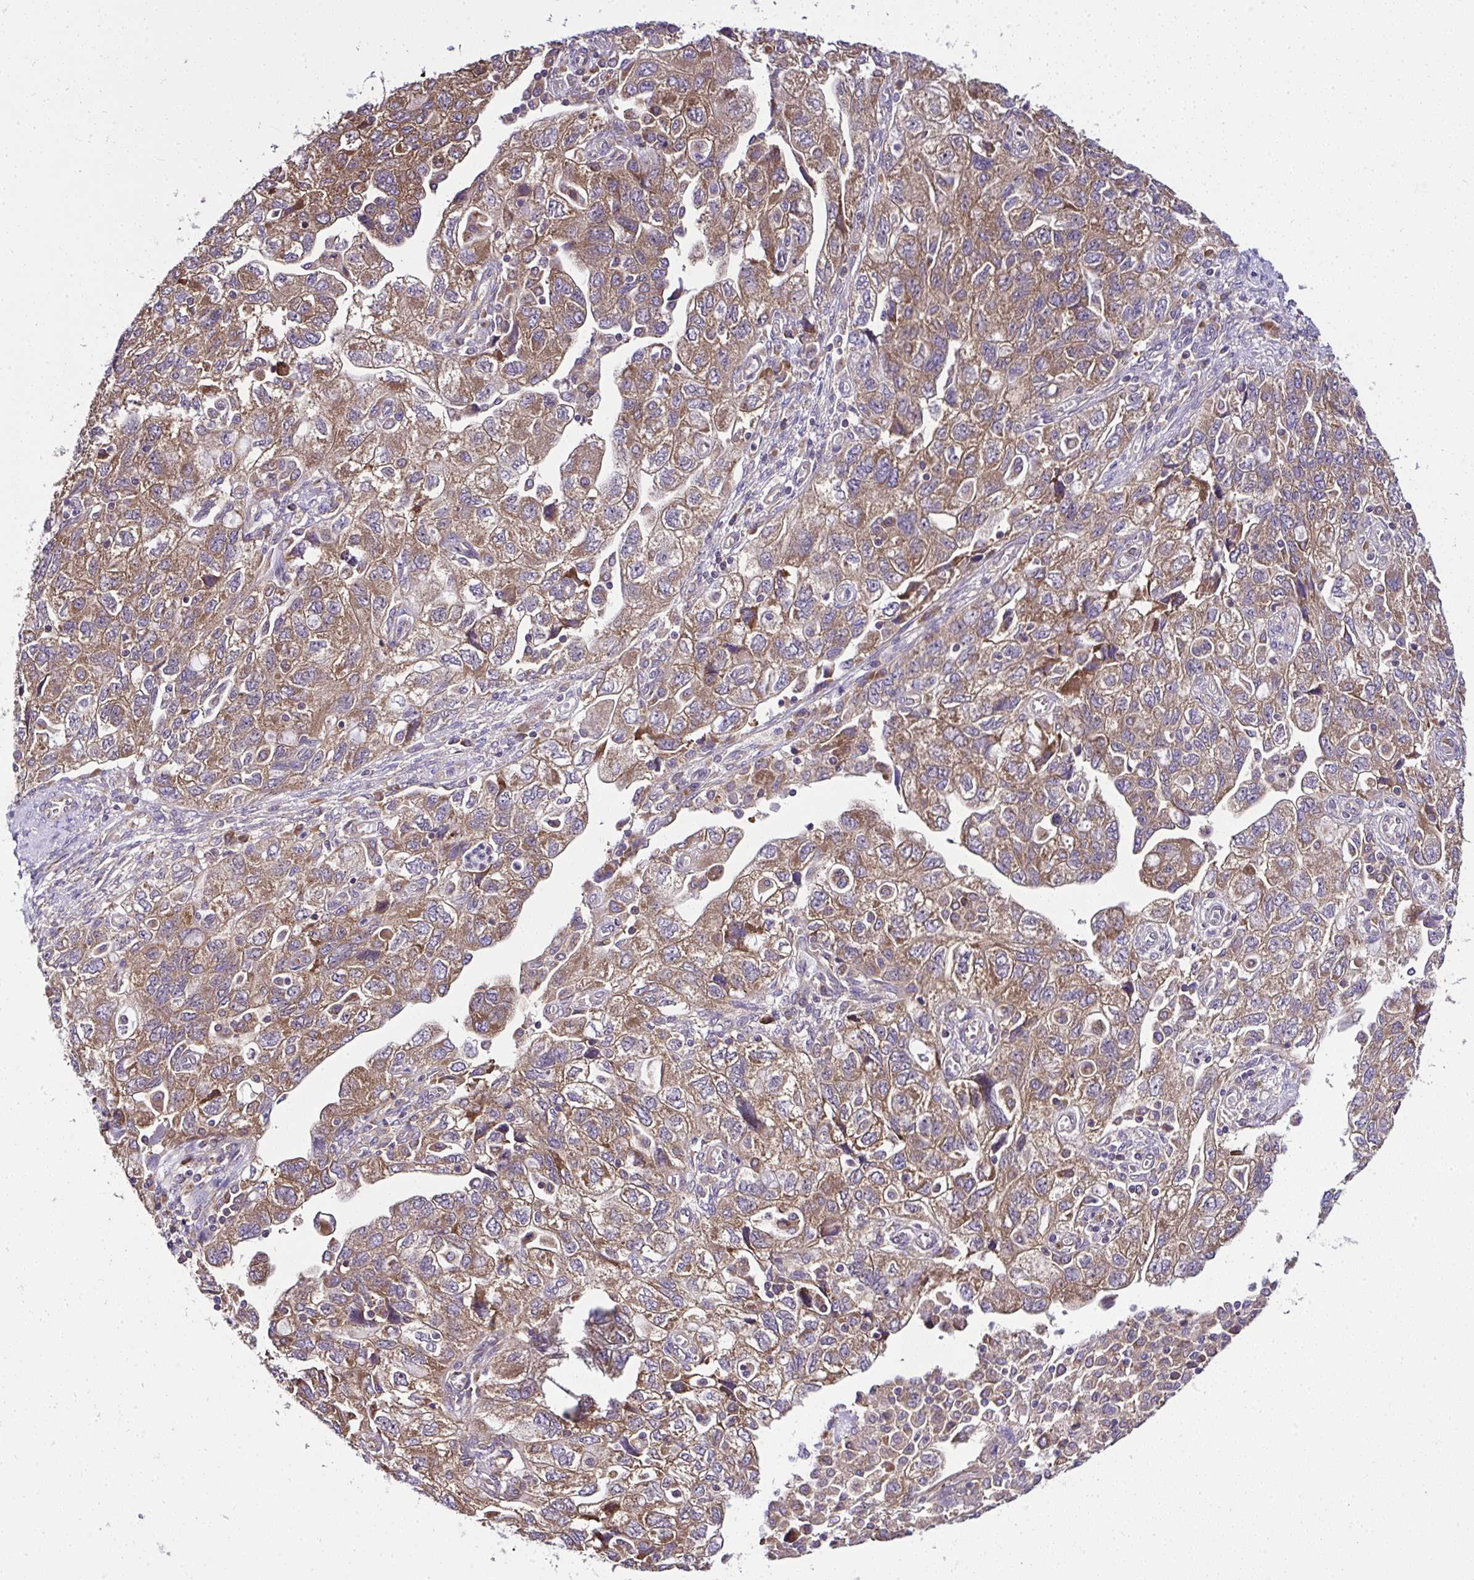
{"staining": {"intensity": "moderate", "quantity": ">75%", "location": "cytoplasmic/membranous"}, "tissue": "ovarian cancer", "cell_type": "Tumor cells", "image_type": "cancer", "snomed": [{"axis": "morphology", "description": "Carcinoma, NOS"}, {"axis": "morphology", "description": "Cystadenocarcinoma, serous, NOS"}, {"axis": "topography", "description": "Ovary"}], "caption": "This histopathology image reveals immunohistochemistry (IHC) staining of ovarian serous cystadenocarcinoma, with medium moderate cytoplasmic/membranous staining in about >75% of tumor cells.", "gene": "RPS7", "patient": {"sex": "female", "age": 69}}